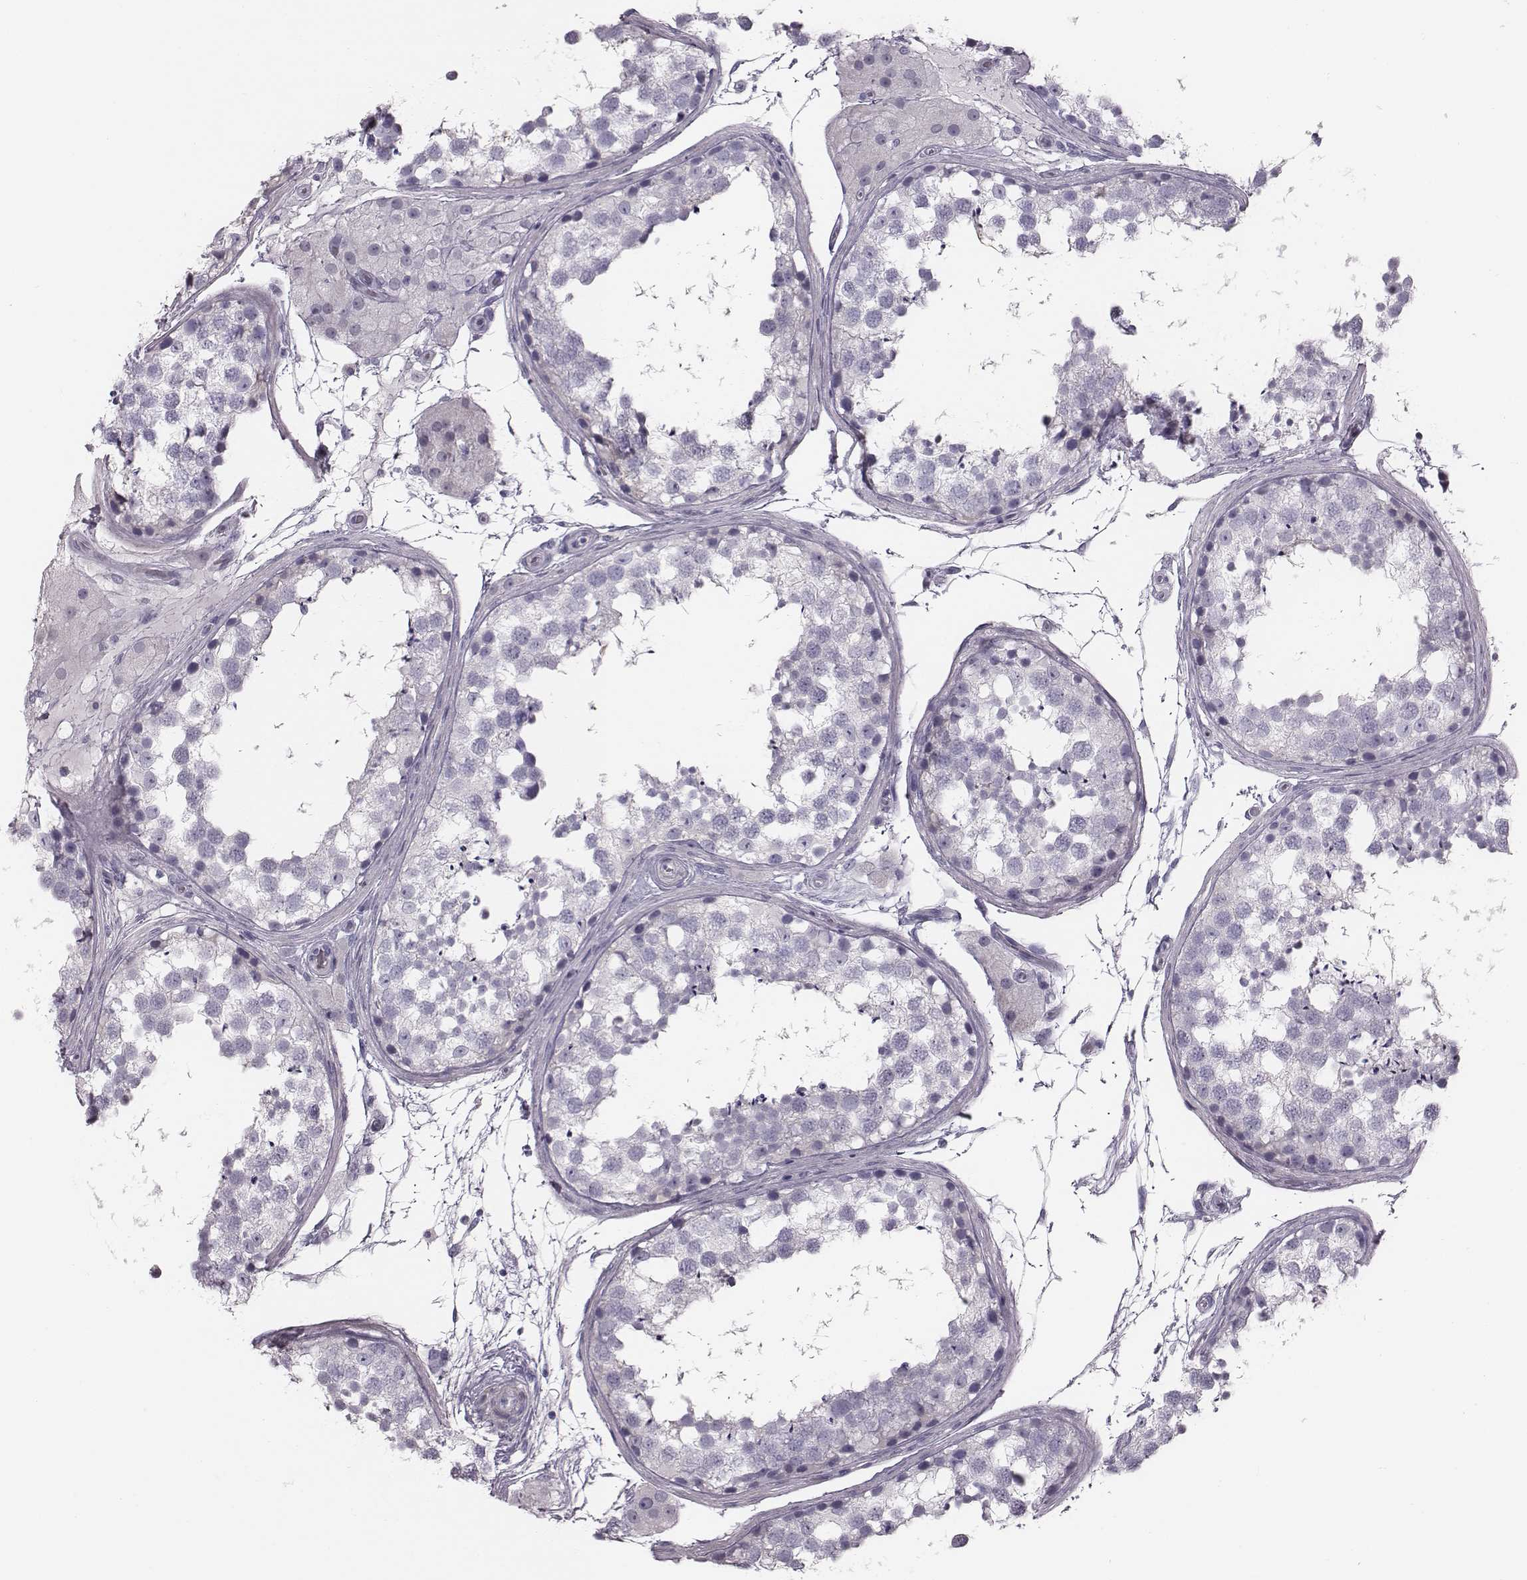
{"staining": {"intensity": "negative", "quantity": "none", "location": "none"}, "tissue": "testis", "cell_type": "Cells in seminiferous ducts", "image_type": "normal", "snomed": [{"axis": "morphology", "description": "Normal tissue, NOS"}, {"axis": "morphology", "description": "Seminoma, NOS"}, {"axis": "topography", "description": "Testis"}], "caption": "A high-resolution photomicrograph shows IHC staining of normal testis, which shows no significant positivity in cells in seminiferous ducts. (IHC, brightfield microscopy, high magnification).", "gene": "CRISP1", "patient": {"sex": "male", "age": 65}}